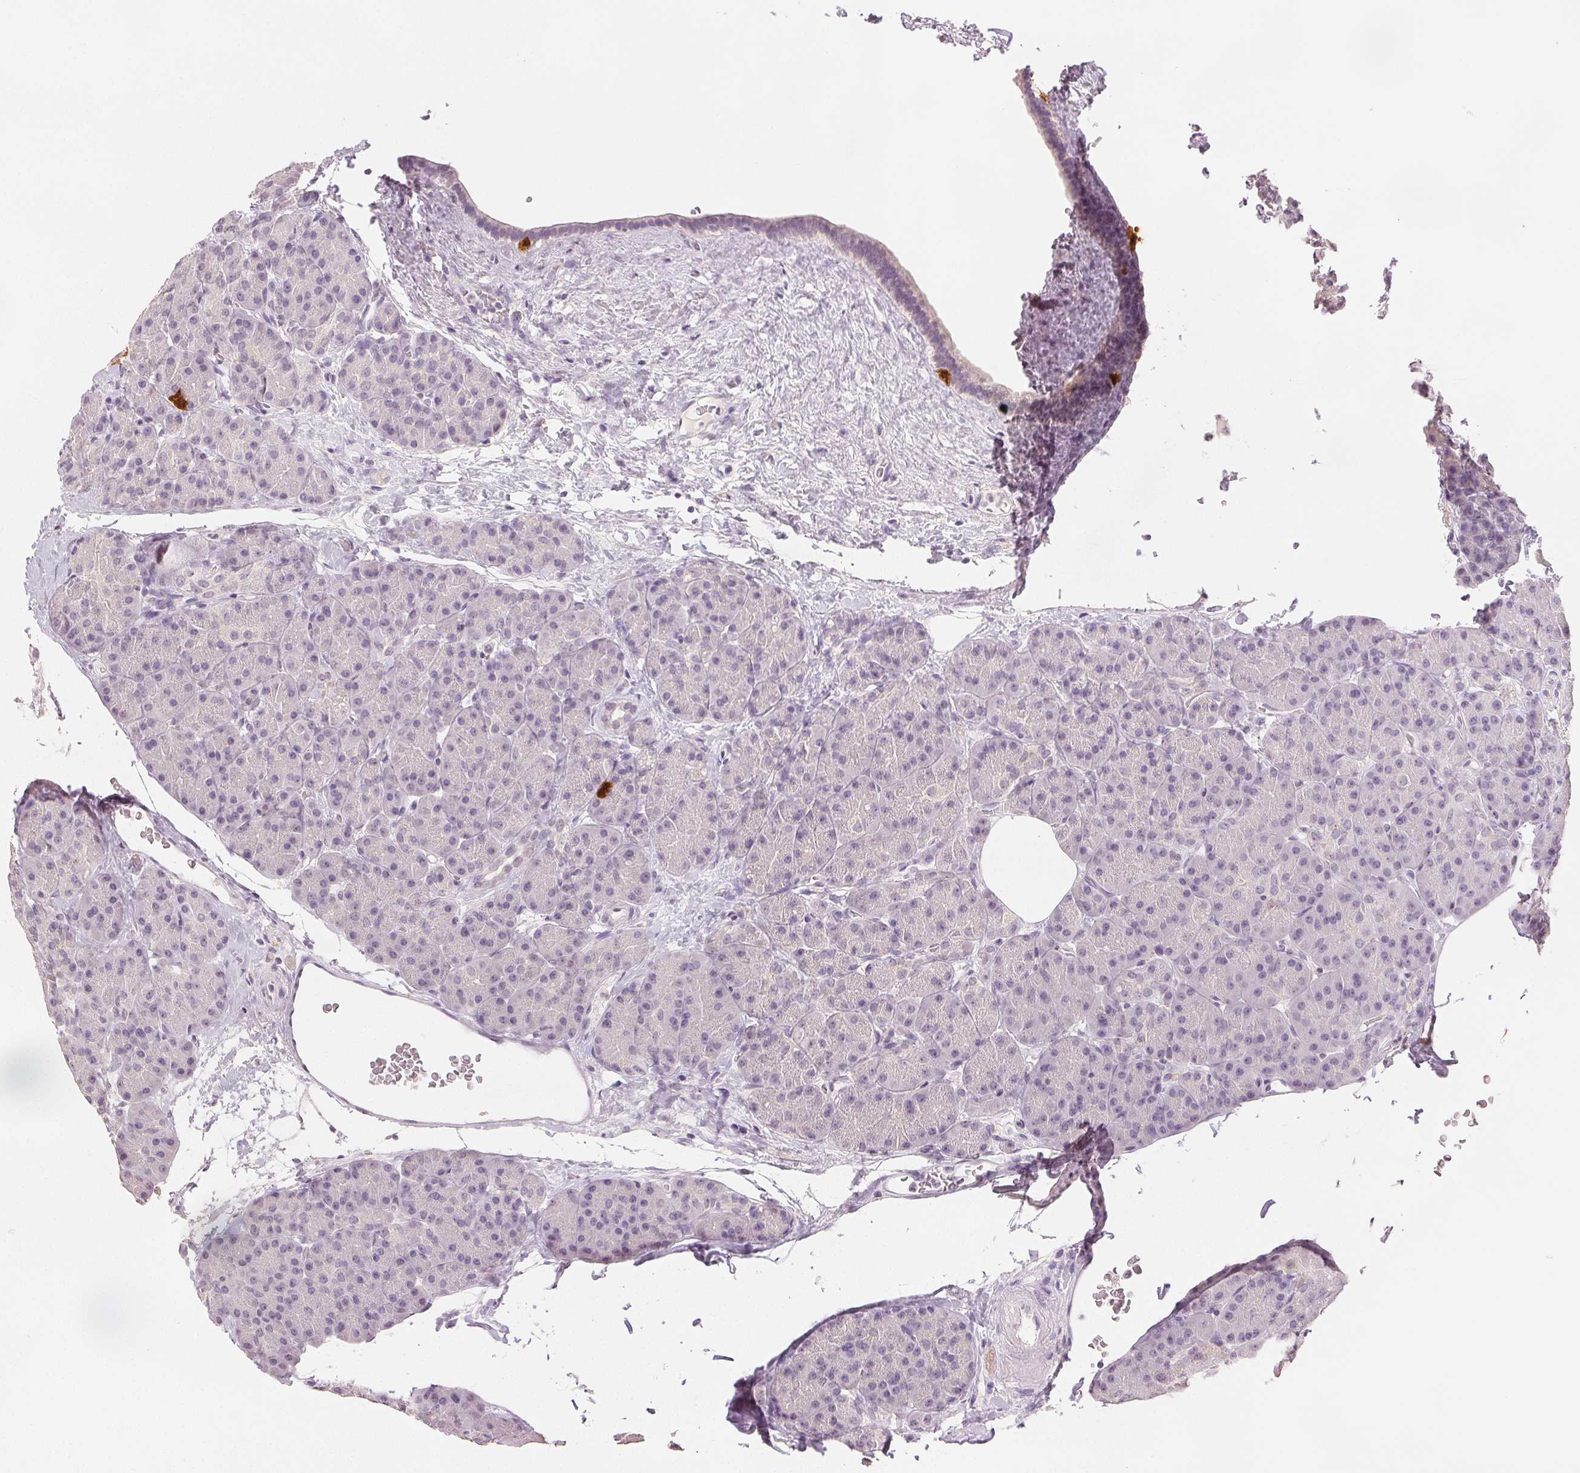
{"staining": {"intensity": "negative", "quantity": "none", "location": "none"}, "tissue": "pancreas", "cell_type": "Exocrine glandular cells", "image_type": "normal", "snomed": [{"axis": "morphology", "description": "Normal tissue, NOS"}, {"axis": "topography", "description": "Pancreas"}], "caption": "An immunohistochemistry image of benign pancreas is shown. There is no staining in exocrine glandular cells of pancreas.", "gene": "SCGN", "patient": {"sex": "male", "age": 57}}